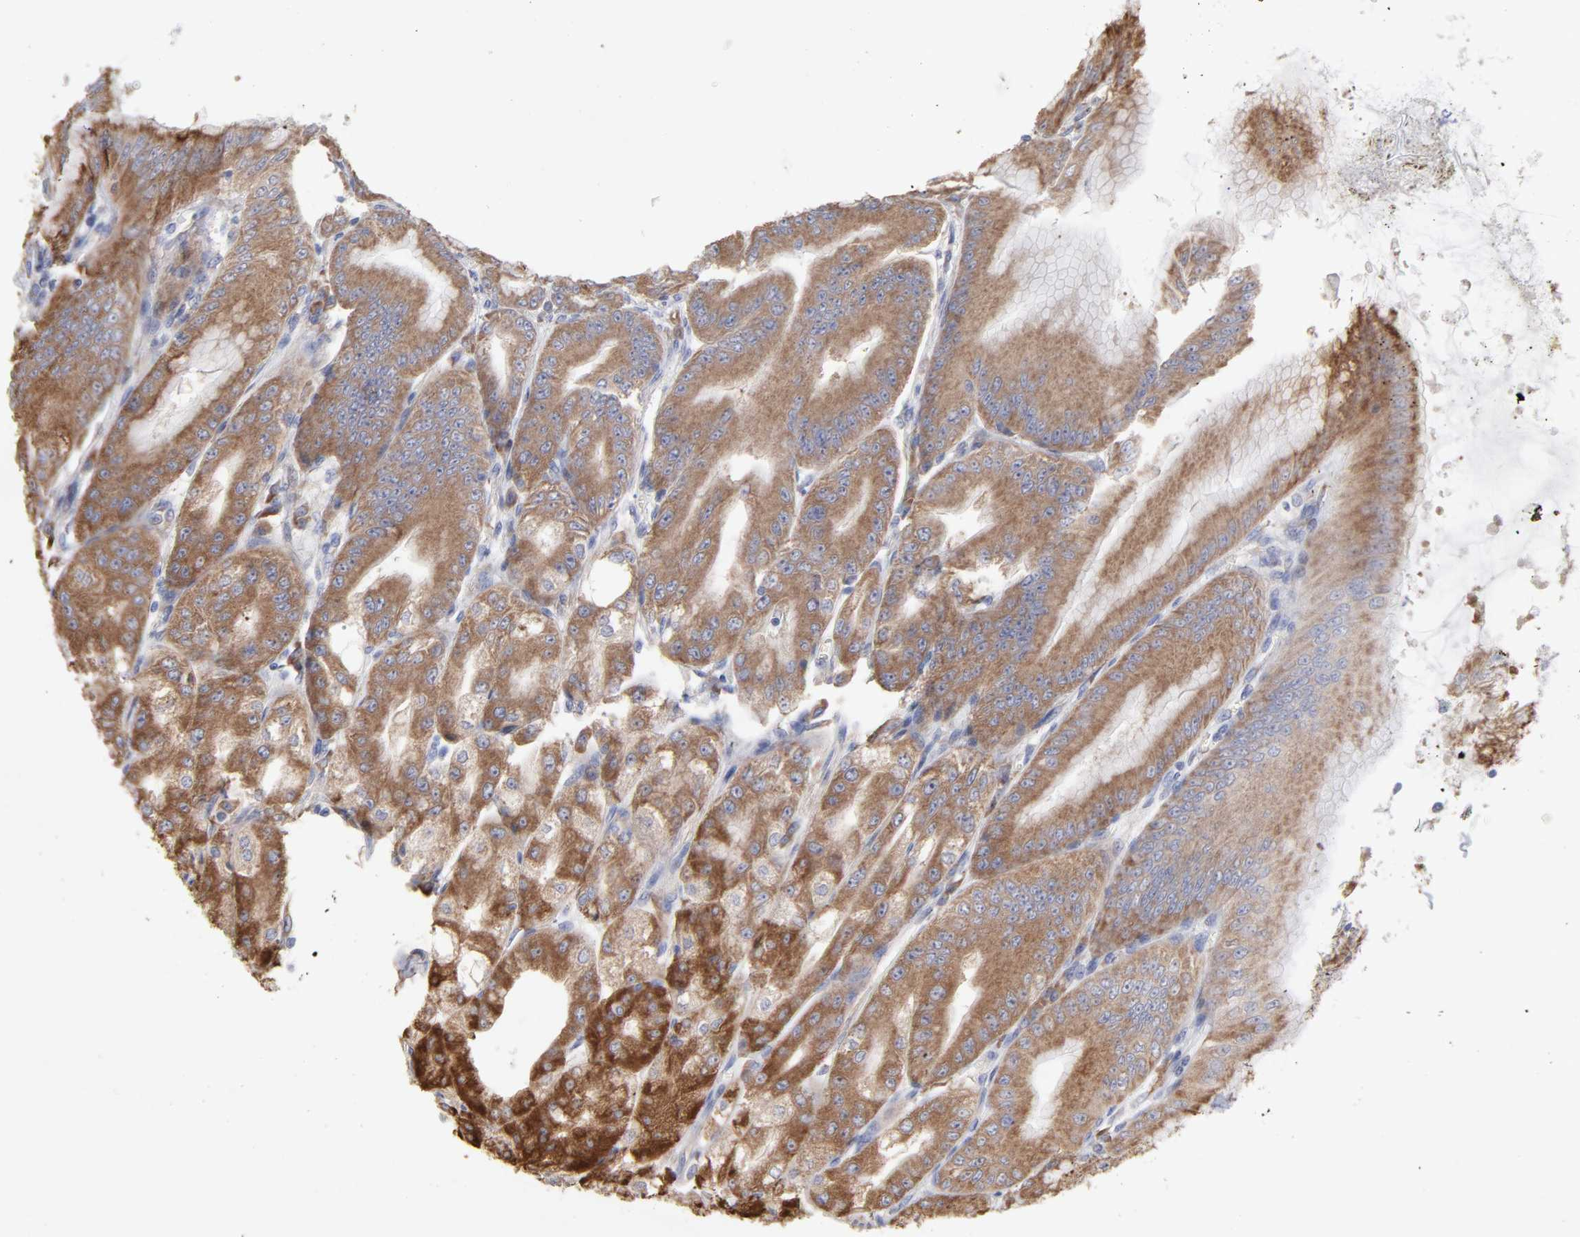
{"staining": {"intensity": "moderate", "quantity": ">75%", "location": "cytoplasmic/membranous"}, "tissue": "stomach", "cell_type": "Glandular cells", "image_type": "normal", "snomed": [{"axis": "morphology", "description": "Normal tissue, NOS"}, {"axis": "topography", "description": "Stomach, lower"}], "caption": "DAB (3,3'-diaminobenzidine) immunohistochemical staining of benign human stomach displays moderate cytoplasmic/membranous protein positivity in about >75% of glandular cells. (brown staining indicates protein expression, while blue staining denotes nuclei).", "gene": "RPL3", "patient": {"sex": "male", "age": 71}}